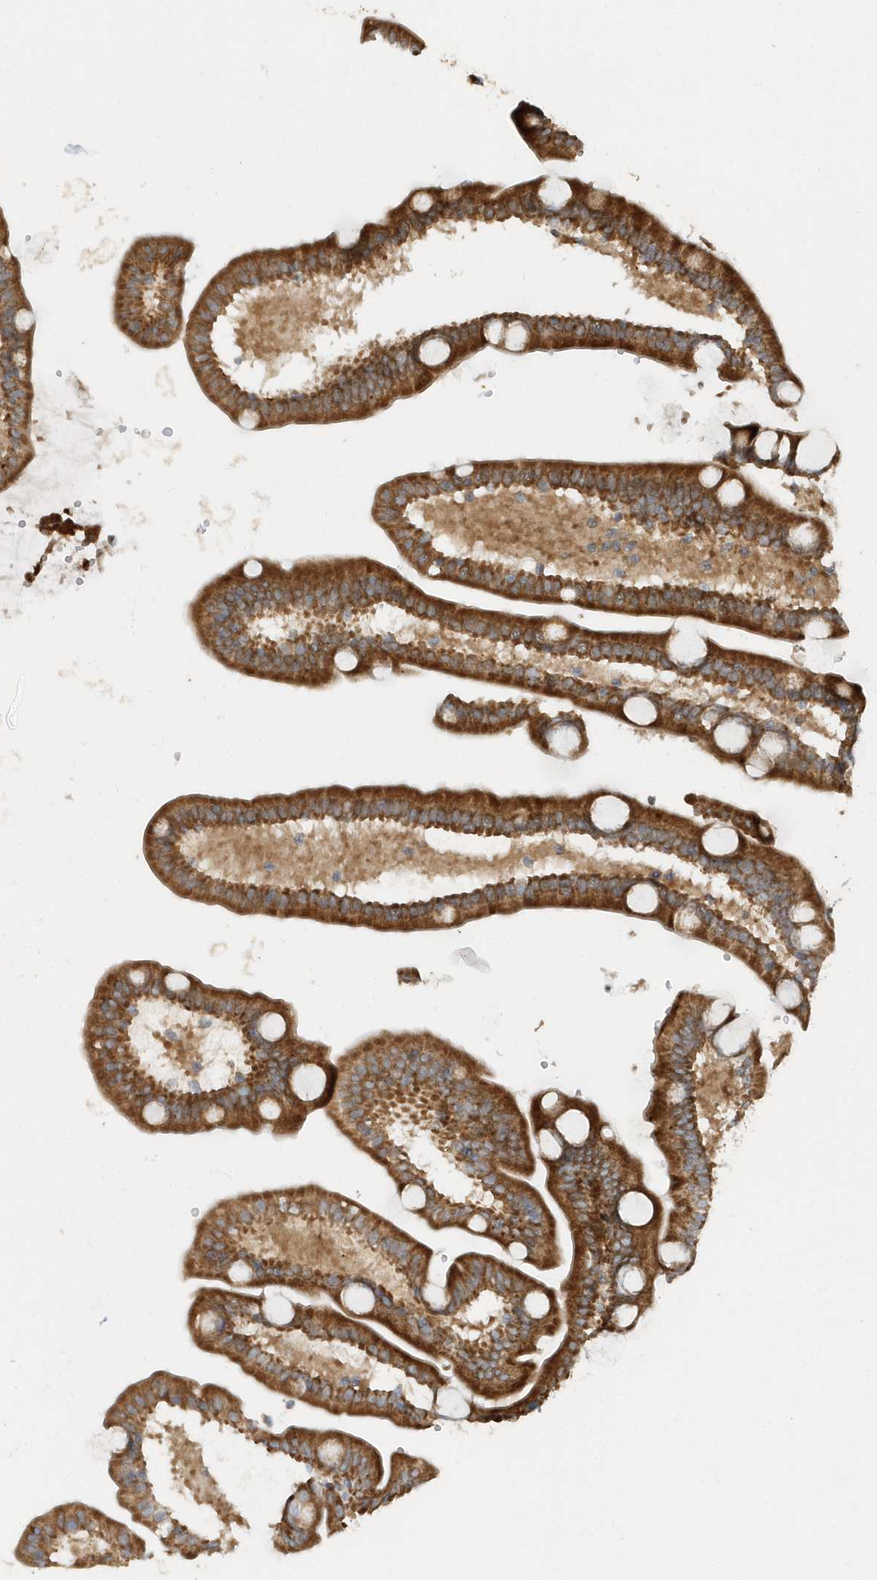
{"staining": {"intensity": "strong", "quantity": ">75%", "location": "cytoplasmic/membranous"}, "tissue": "duodenum", "cell_type": "Glandular cells", "image_type": "normal", "snomed": [{"axis": "morphology", "description": "Normal tissue, NOS"}, {"axis": "topography", "description": "Duodenum"}], "caption": "The micrograph reveals staining of benign duodenum, revealing strong cytoplasmic/membranous protein staining (brown color) within glandular cells. The protein of interest is stained brown, and the nuclei are stained in blue (DAB (3,3'-diaminobenzidine) IHC with brightfield microscopy, high magnification).", "gene": "MMUT", "patient": {"sex": "male", "age": 54}}